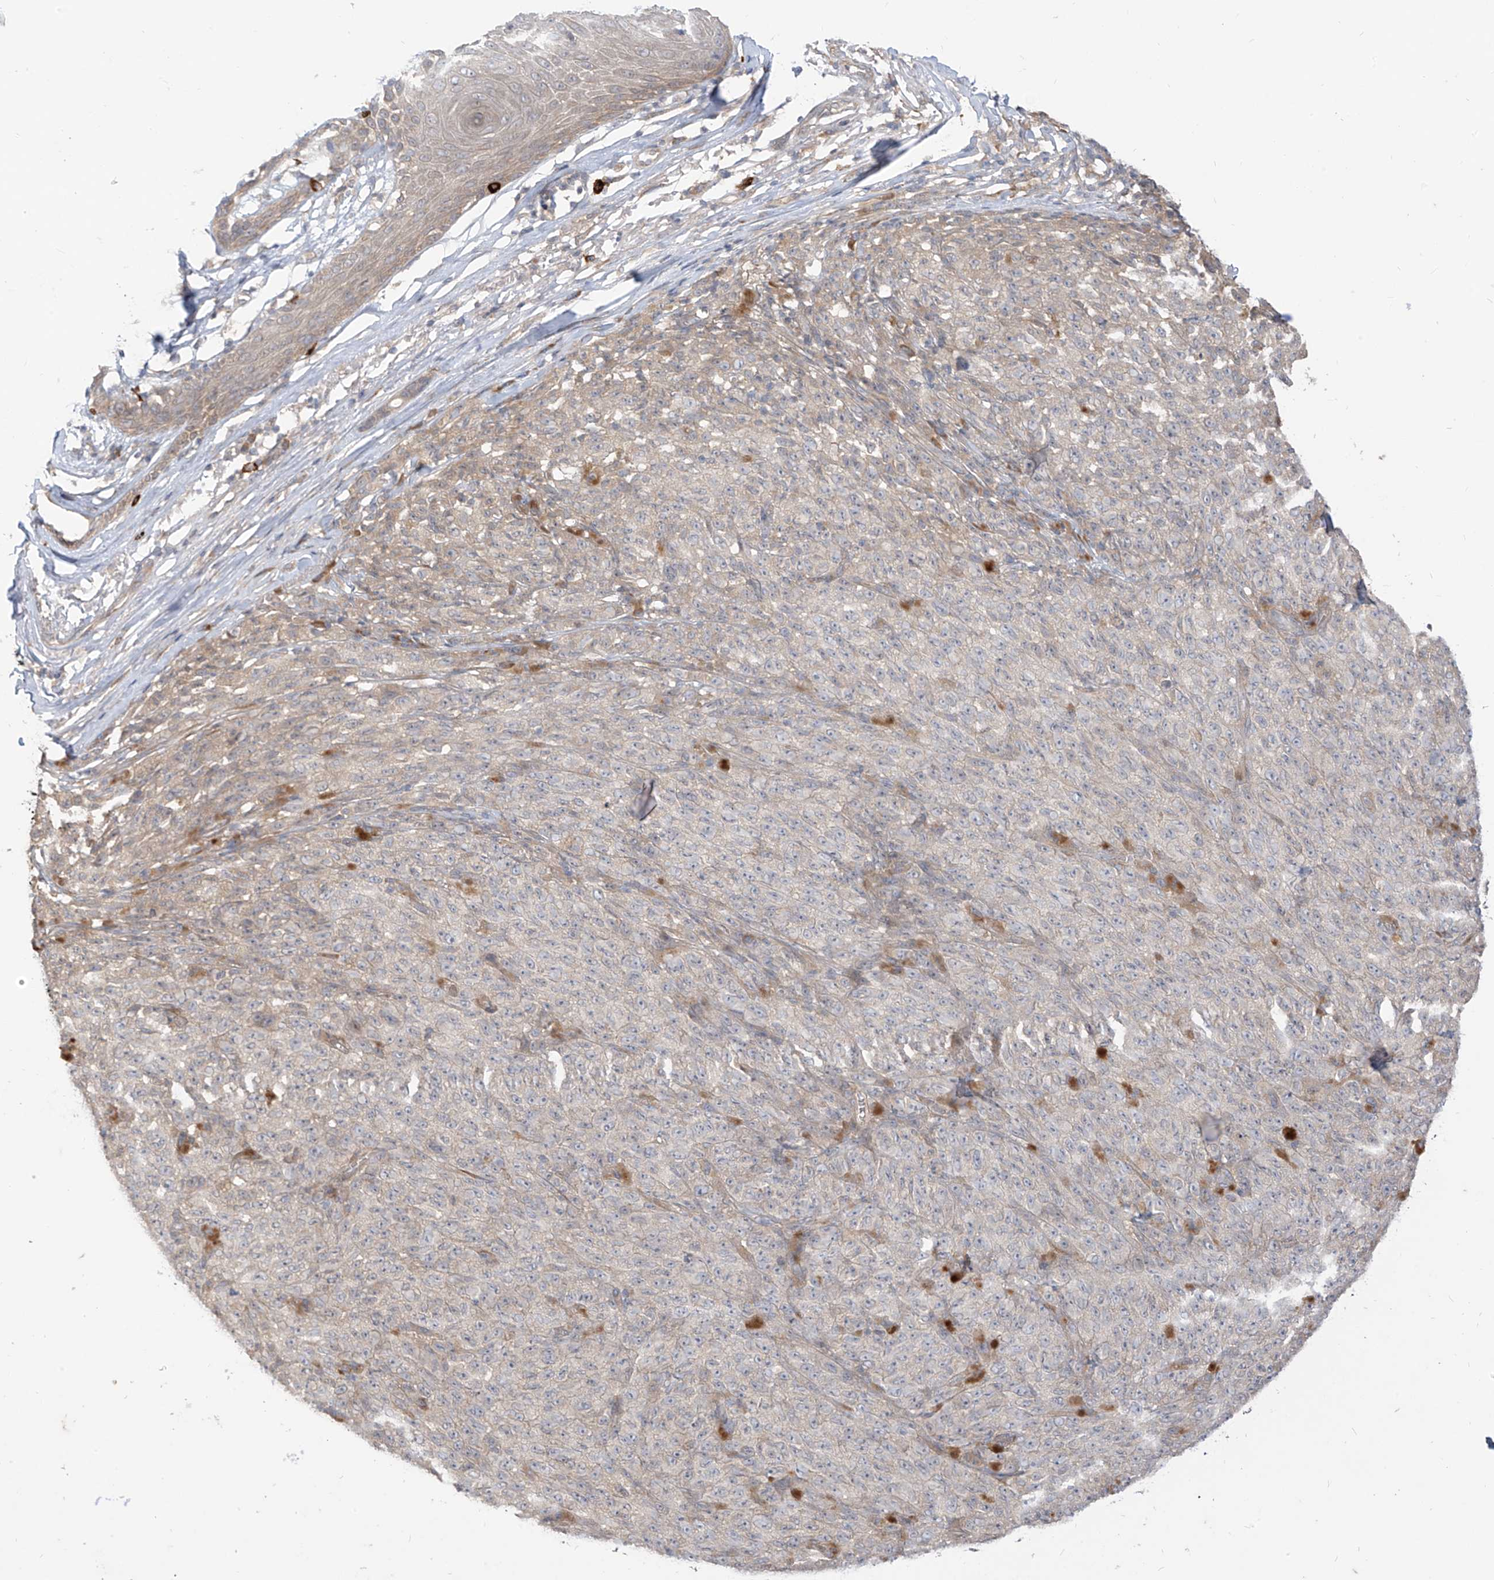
{"staining": {"intensity": "negative", "quantity": "none", "location": "none"}, "tissue": "melanoma", "cell_type": "Tumor cells", "image_type": "cancer", "snomed": [{"axis": "morphology", "description": "Malignant melanoma, NOS"}, {"axis": "topography", "description": "Skin"}], "caption": "Immunohistochemistry (IHC) of human melanoma reveals no positivity in tumor cells.", "gene": "MTUS2", "patient": {"sex": "female", "age": 82}}